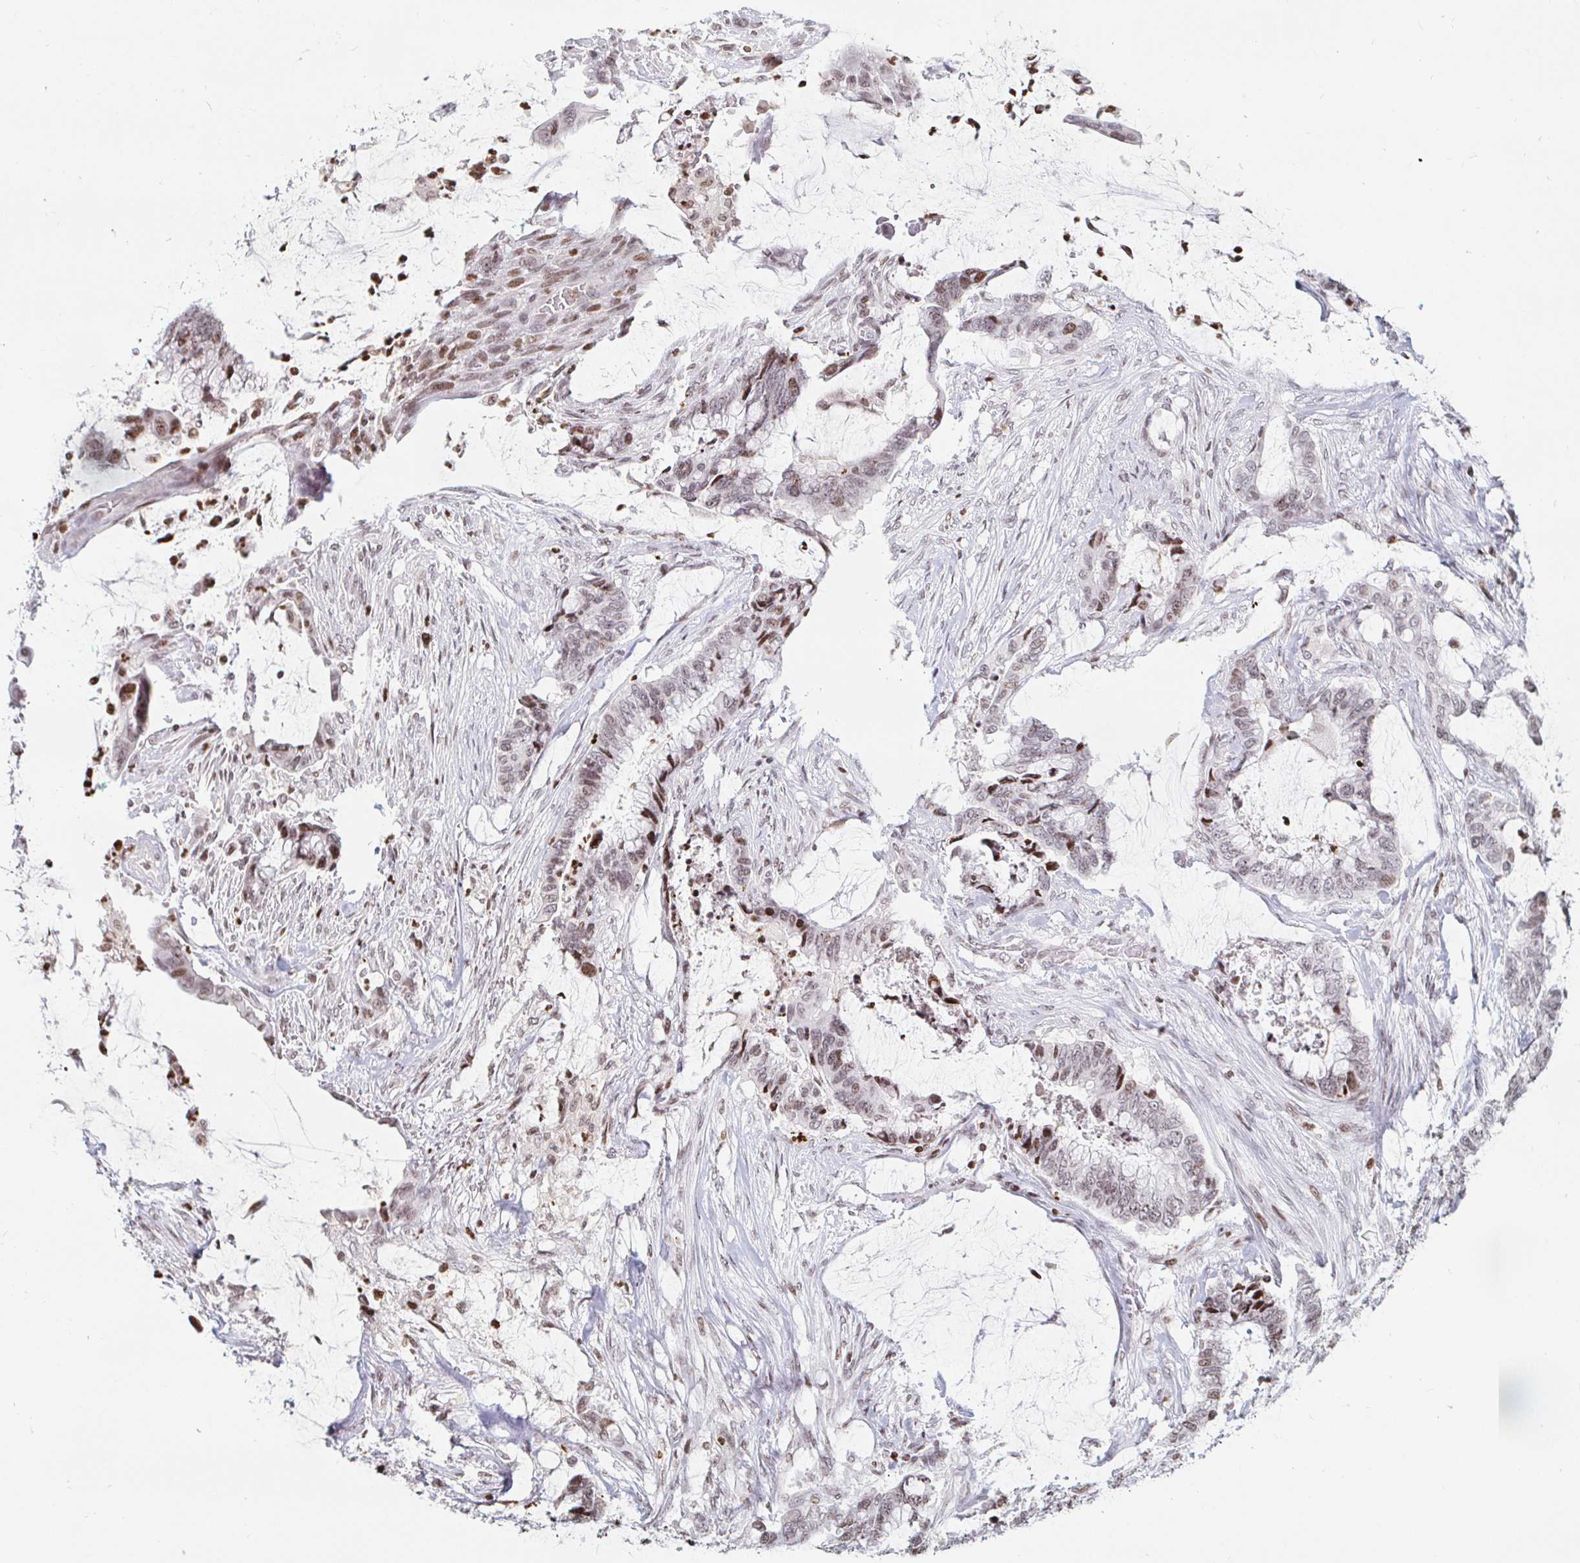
{"staining": {"intensity": "moderate", "quantity": "25%-75%", "location": "nuclear"}, "tissue": "colorectal cancer", "cell_type": "Tumor cells", "image_type": "cancer", "snomed": [{"axis": "morphology", "description": "Adenocarcinoma, NOS"}, {"axis": "topography", "description": "Rectum"}], "caption": "Moderate nuclear staining is appreciated in approximately 25%-75% of tumor cells in adenocarcinoma (colorectal).", "gene": "HOXC10", "patient": {"sex": "female", "age": 59}}